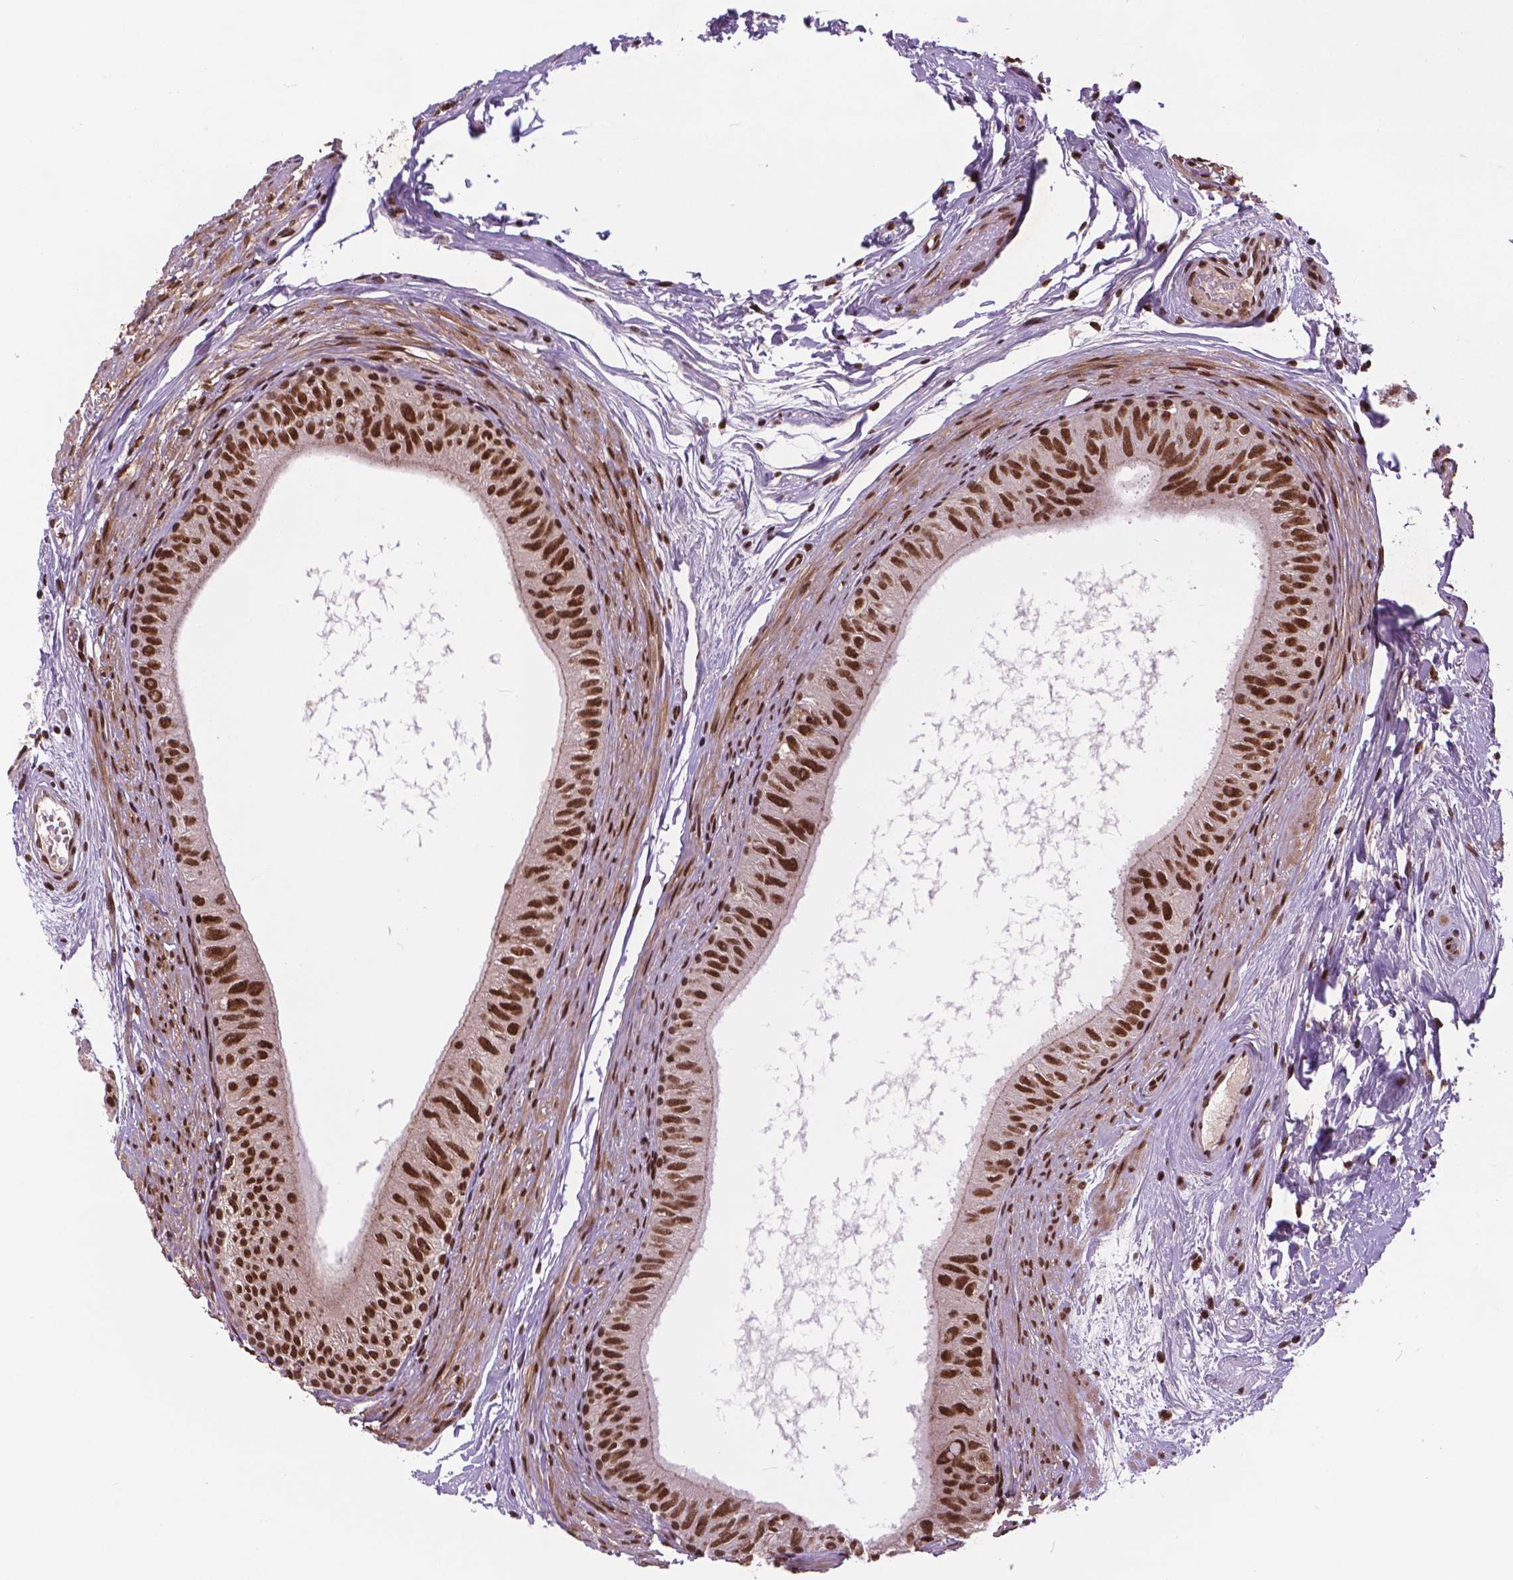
{"staining": {"intensity": "strong", "quantity": ">75%", "location": "nuclear"}, "tissue": "epididymis", "cell_type": "Glandular cells", "image_type": "normal", "snomed": [{"axis": "morphology", "description": "Normal tissue, NOS"}, {"axis": "topography", "description": "Epididymis"}], "caption": "This histopathology image reveals benign epididymis stained with immunohistochemistry (IHC) to label a protein in brown. The nuclear of glandular cells show strong positivity for the protein. Nuclei are counter-stained blue.", "gene": "SIRT6", "patient": {"sex": "male", "age": 36}}